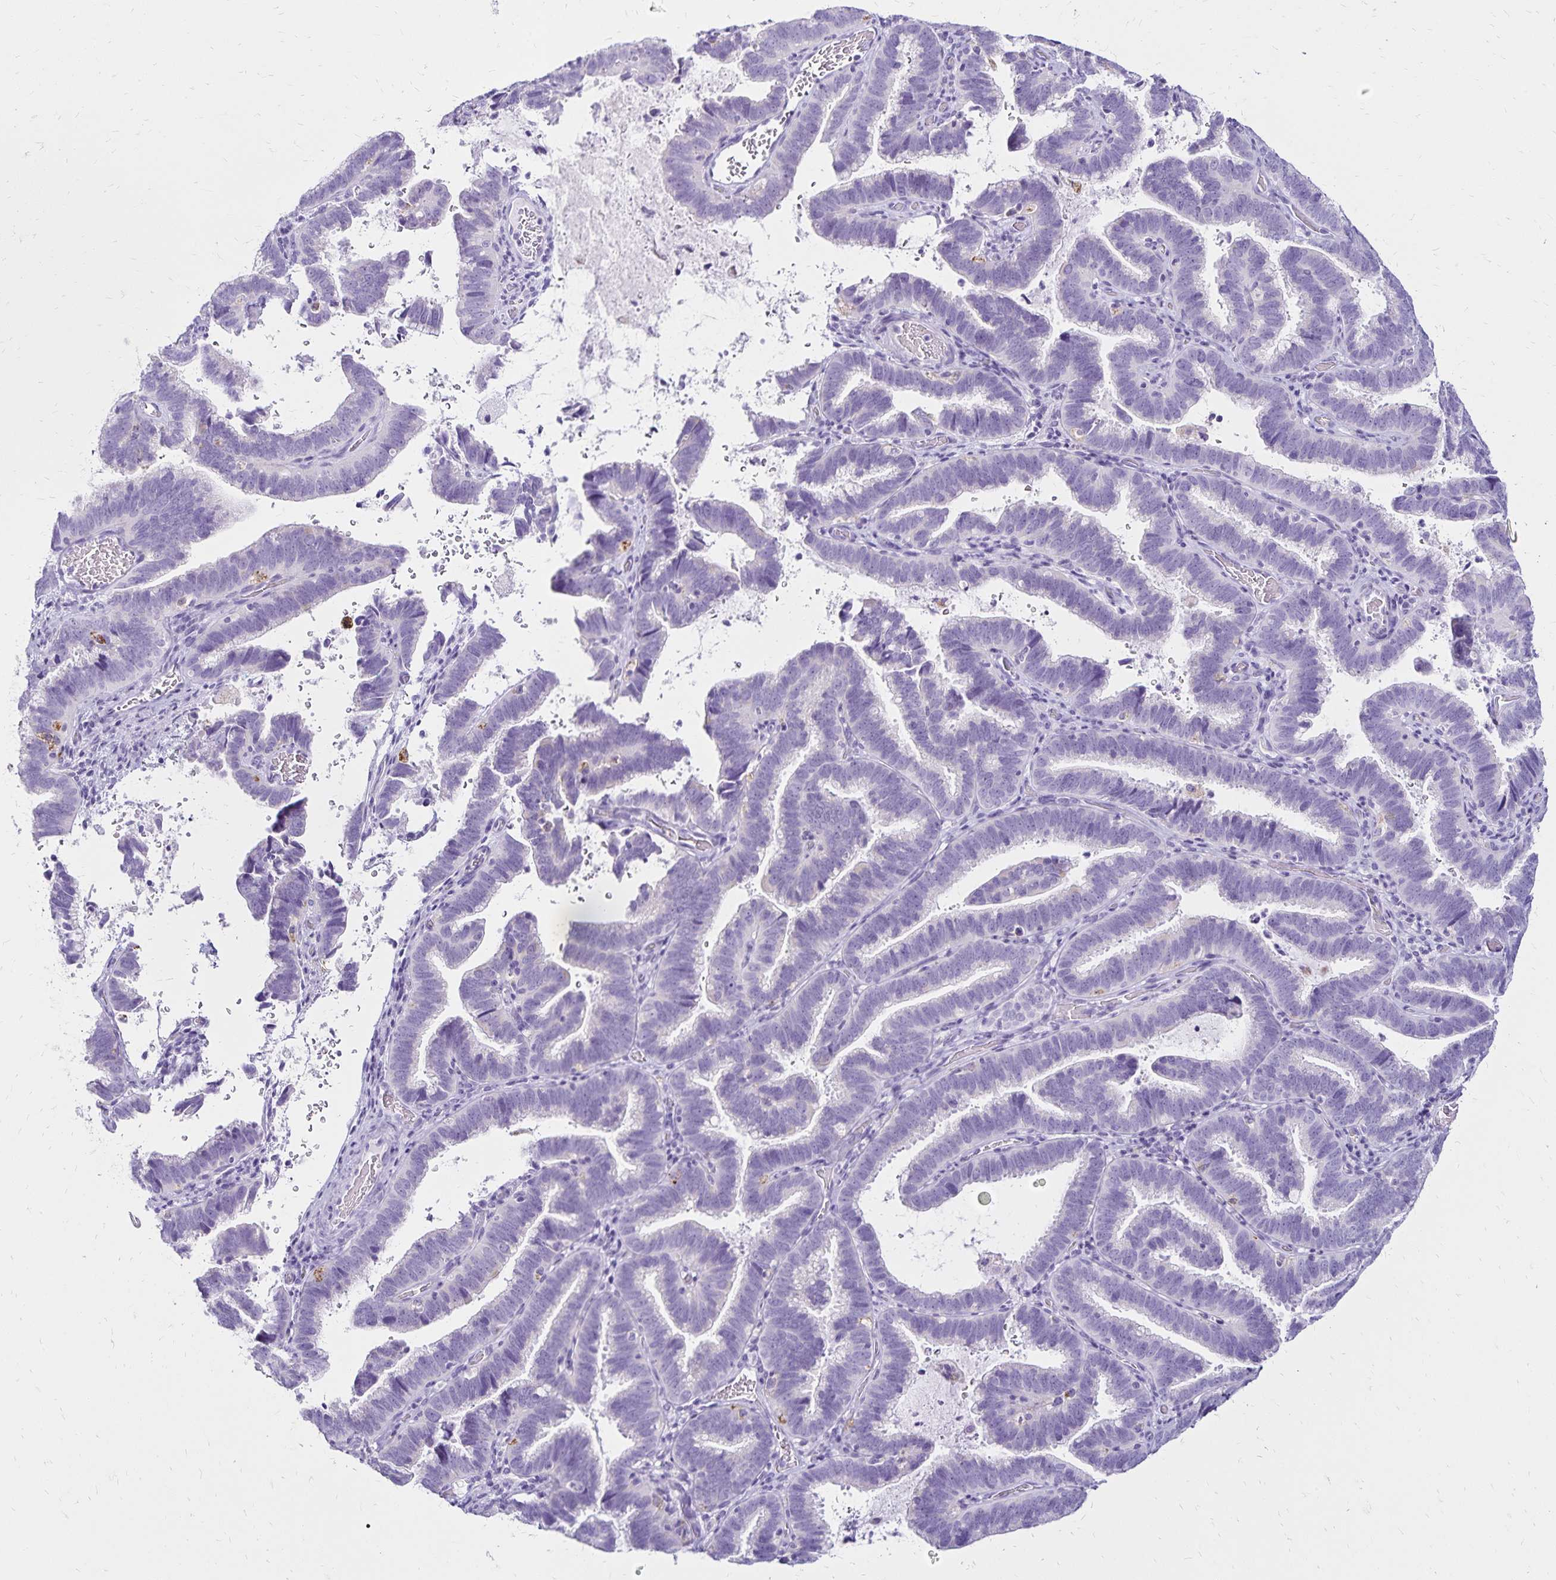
{"staining": {"intensity": "negative", "quantity": "none", "location": "none"}, "tissue": "cervical cancer", "cell_type": "Tumor cells", "image_type": "cancer", "snomed": [{"axis": "morphology", "description": "Adenocarcinoma, NOS"}, {"axis": "topography", "description": "Cervix"}], "caption": "DAB immunohistochemical staining of cervical adenocarcinoma shows no significant positivity in tumor cells.", "gene": "LIN28B", "patient": {"sex": "female", "age": 61}}